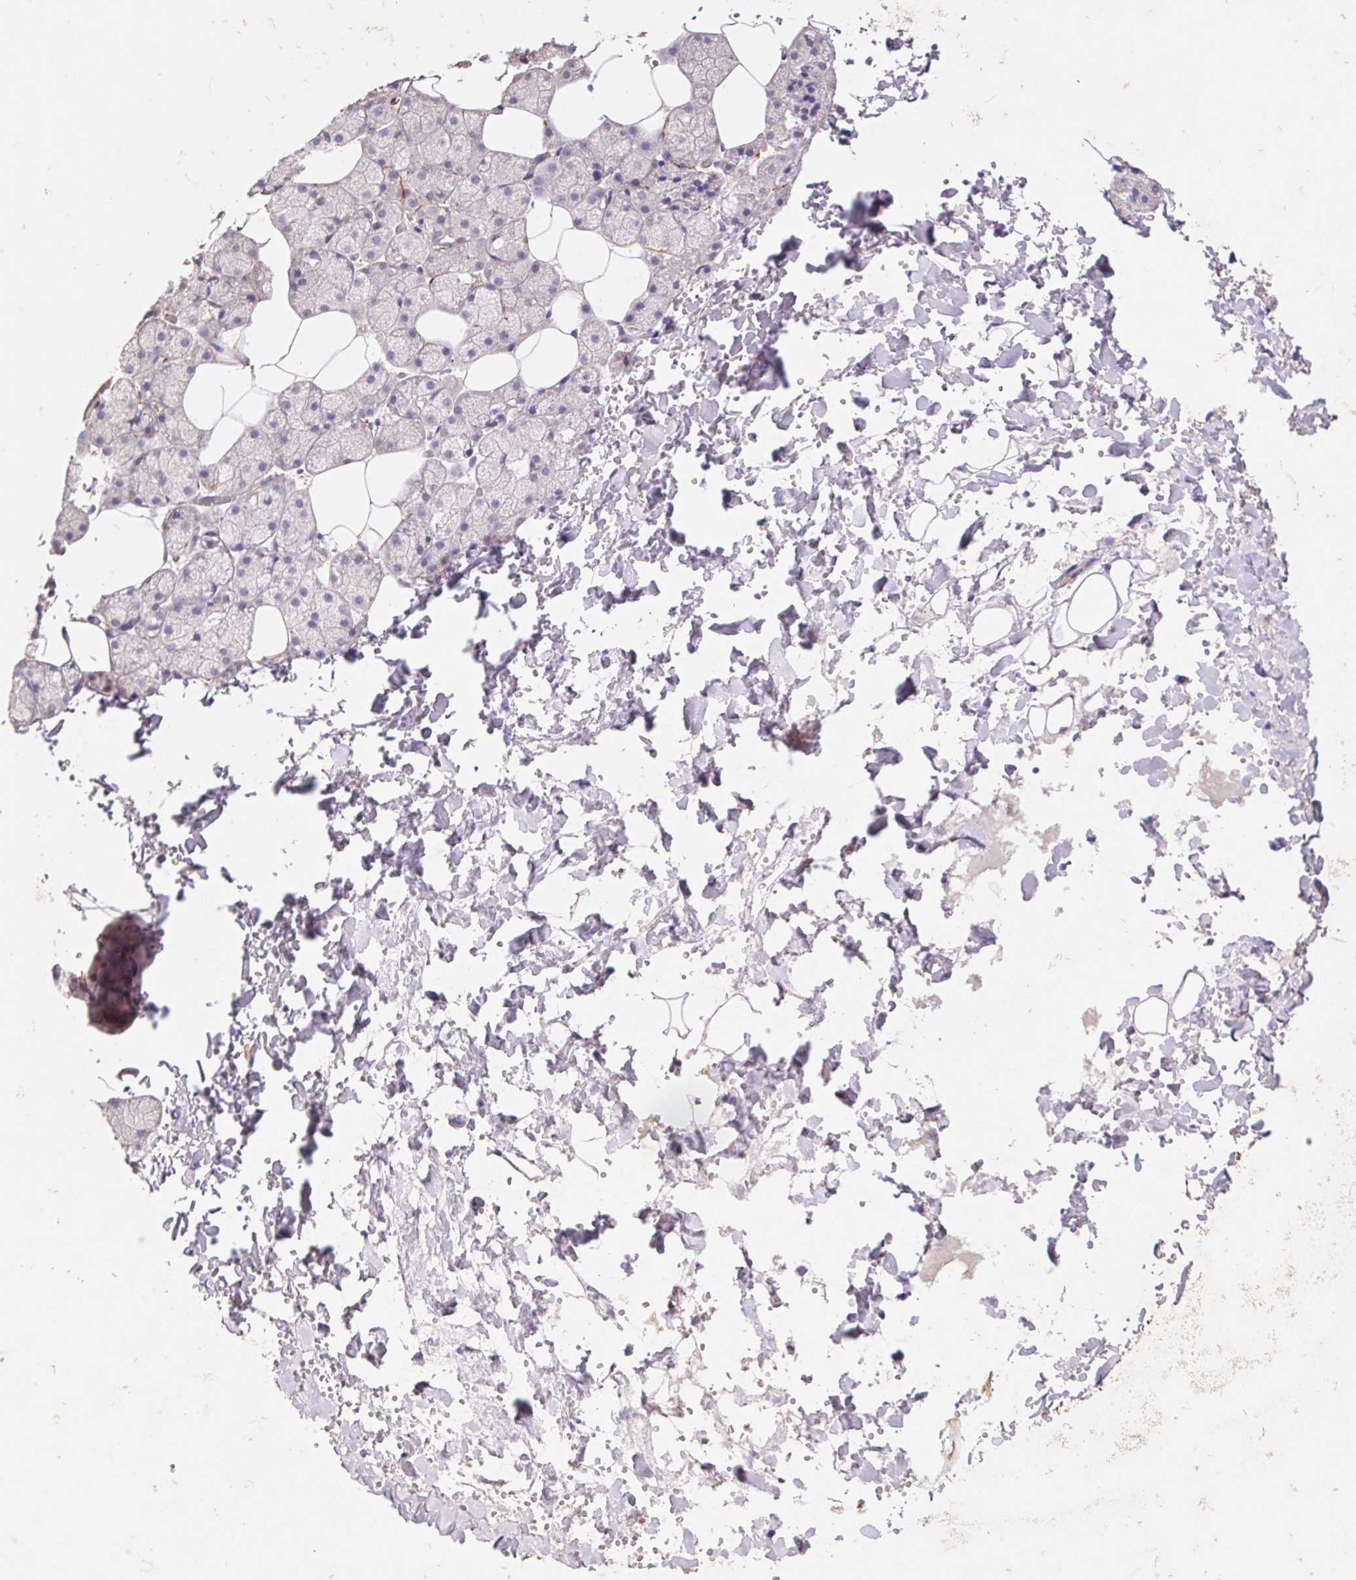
{"staining": {"intensity": "strong", "quantity": "25%-75%", "location": "cytoplasmic/membranous"}, "tissue": "salivary gland", "cell_type": "Glandular cells", "image_type": "normal", "snomed": [{"axis": "morphology", "description": "Normal tissue, NOS"}, {"axis": "topography", "description": "Salivary gland"}], "caption": "This is a micrograph of IHC staining of unremarkable salivary gland, which shows strong expression in the cytoplasmic/membranous of glandular cells.", "gene": "GRM2", "patient": {"sex": "male", "age": 38}}